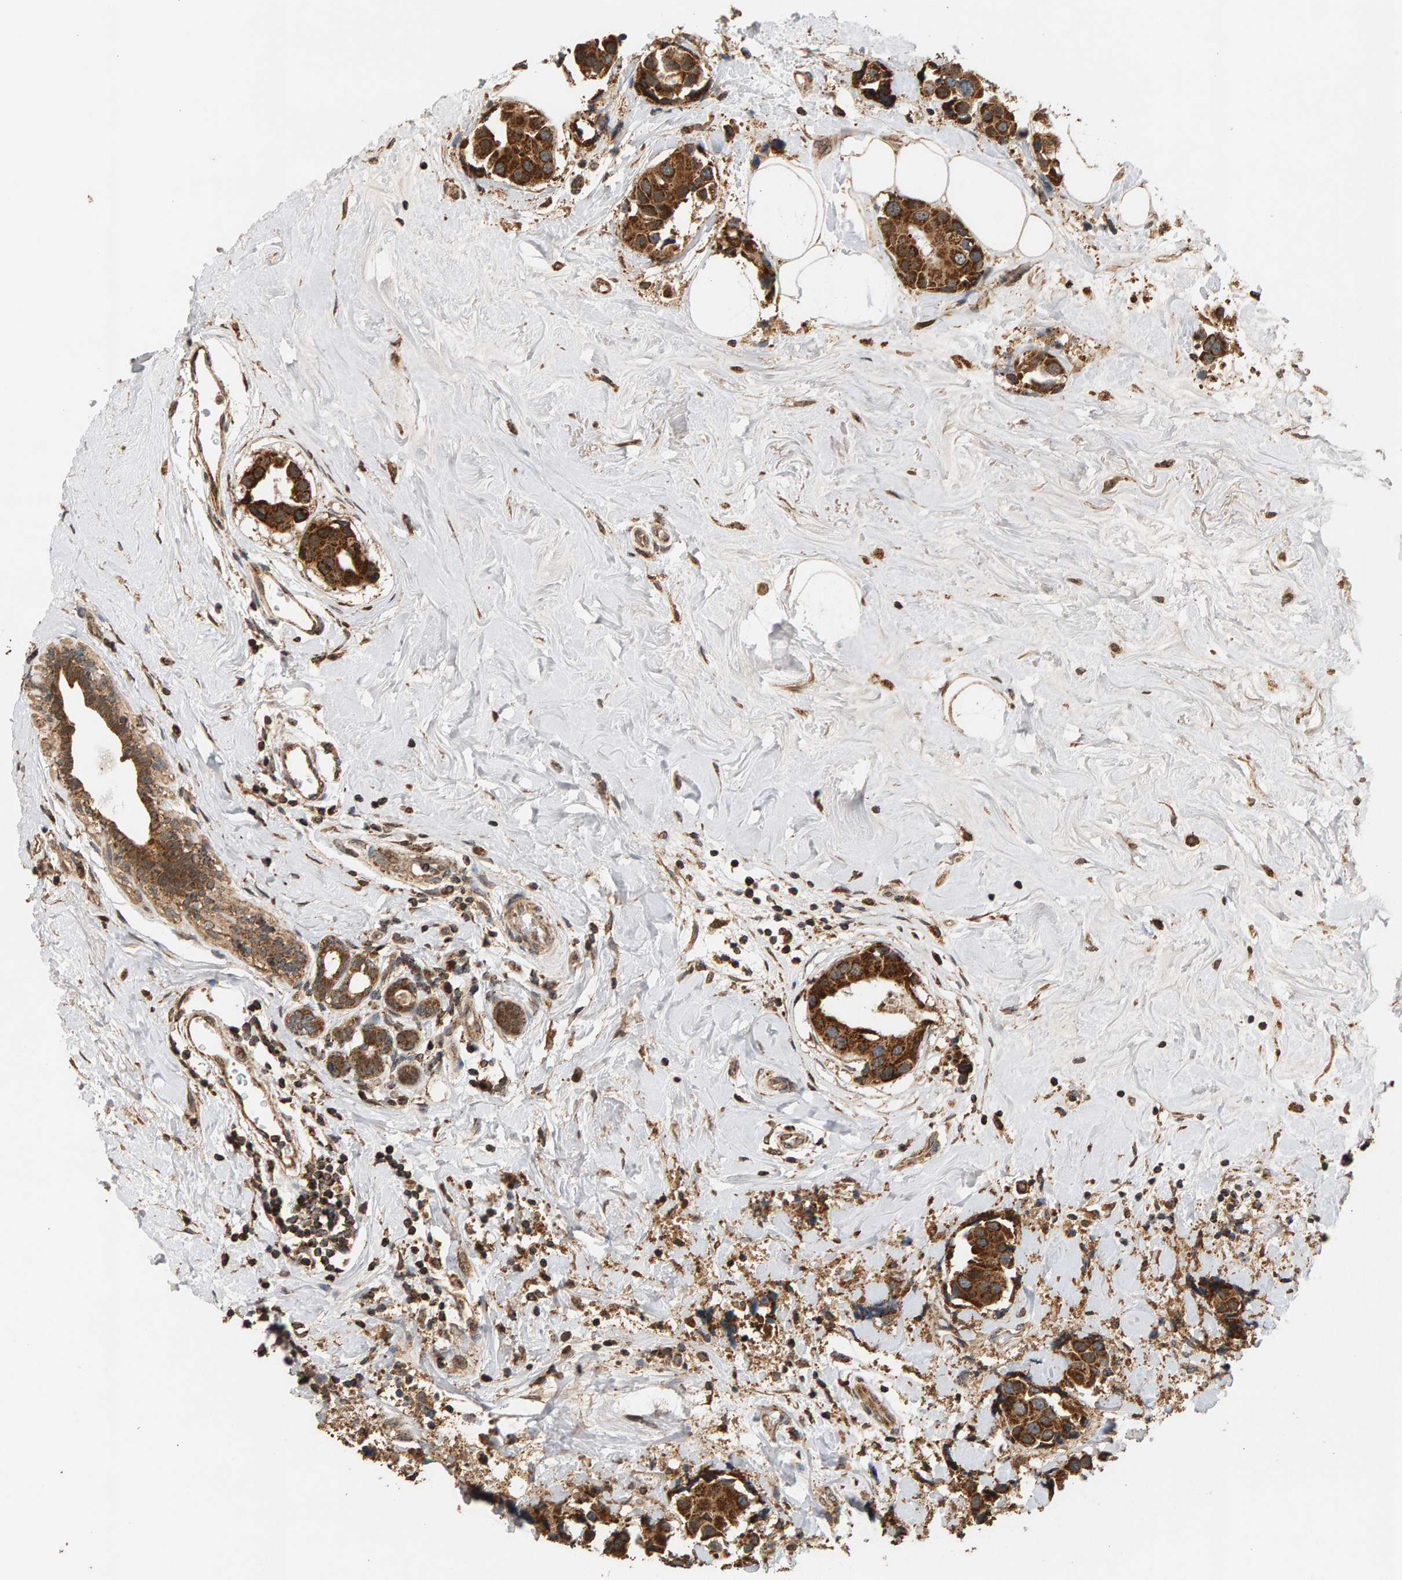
{"staining": {"intensity": "strong", "quantity": ">75%", "location": "cytoplasmic/membranous"}, "tissue": "breast cancer", "cell_type": "Tumor cells", "image_type": "cancer", "snomed": [{"axis": "morphology", "description": "Normal tissue, NOS"}, {"axis": "morphology", "description": "Duct carcinoma"}, {"axis": "topography", "description": "Breast"}], "caption": "About >75% of tumor cells in human breast cancer show strong cytoplasmic/membranous protein positivity as visualized by brown immunohistochemical staining.", "gene": "GSTK1", "patient": {"sex": "female", "age": 39}}